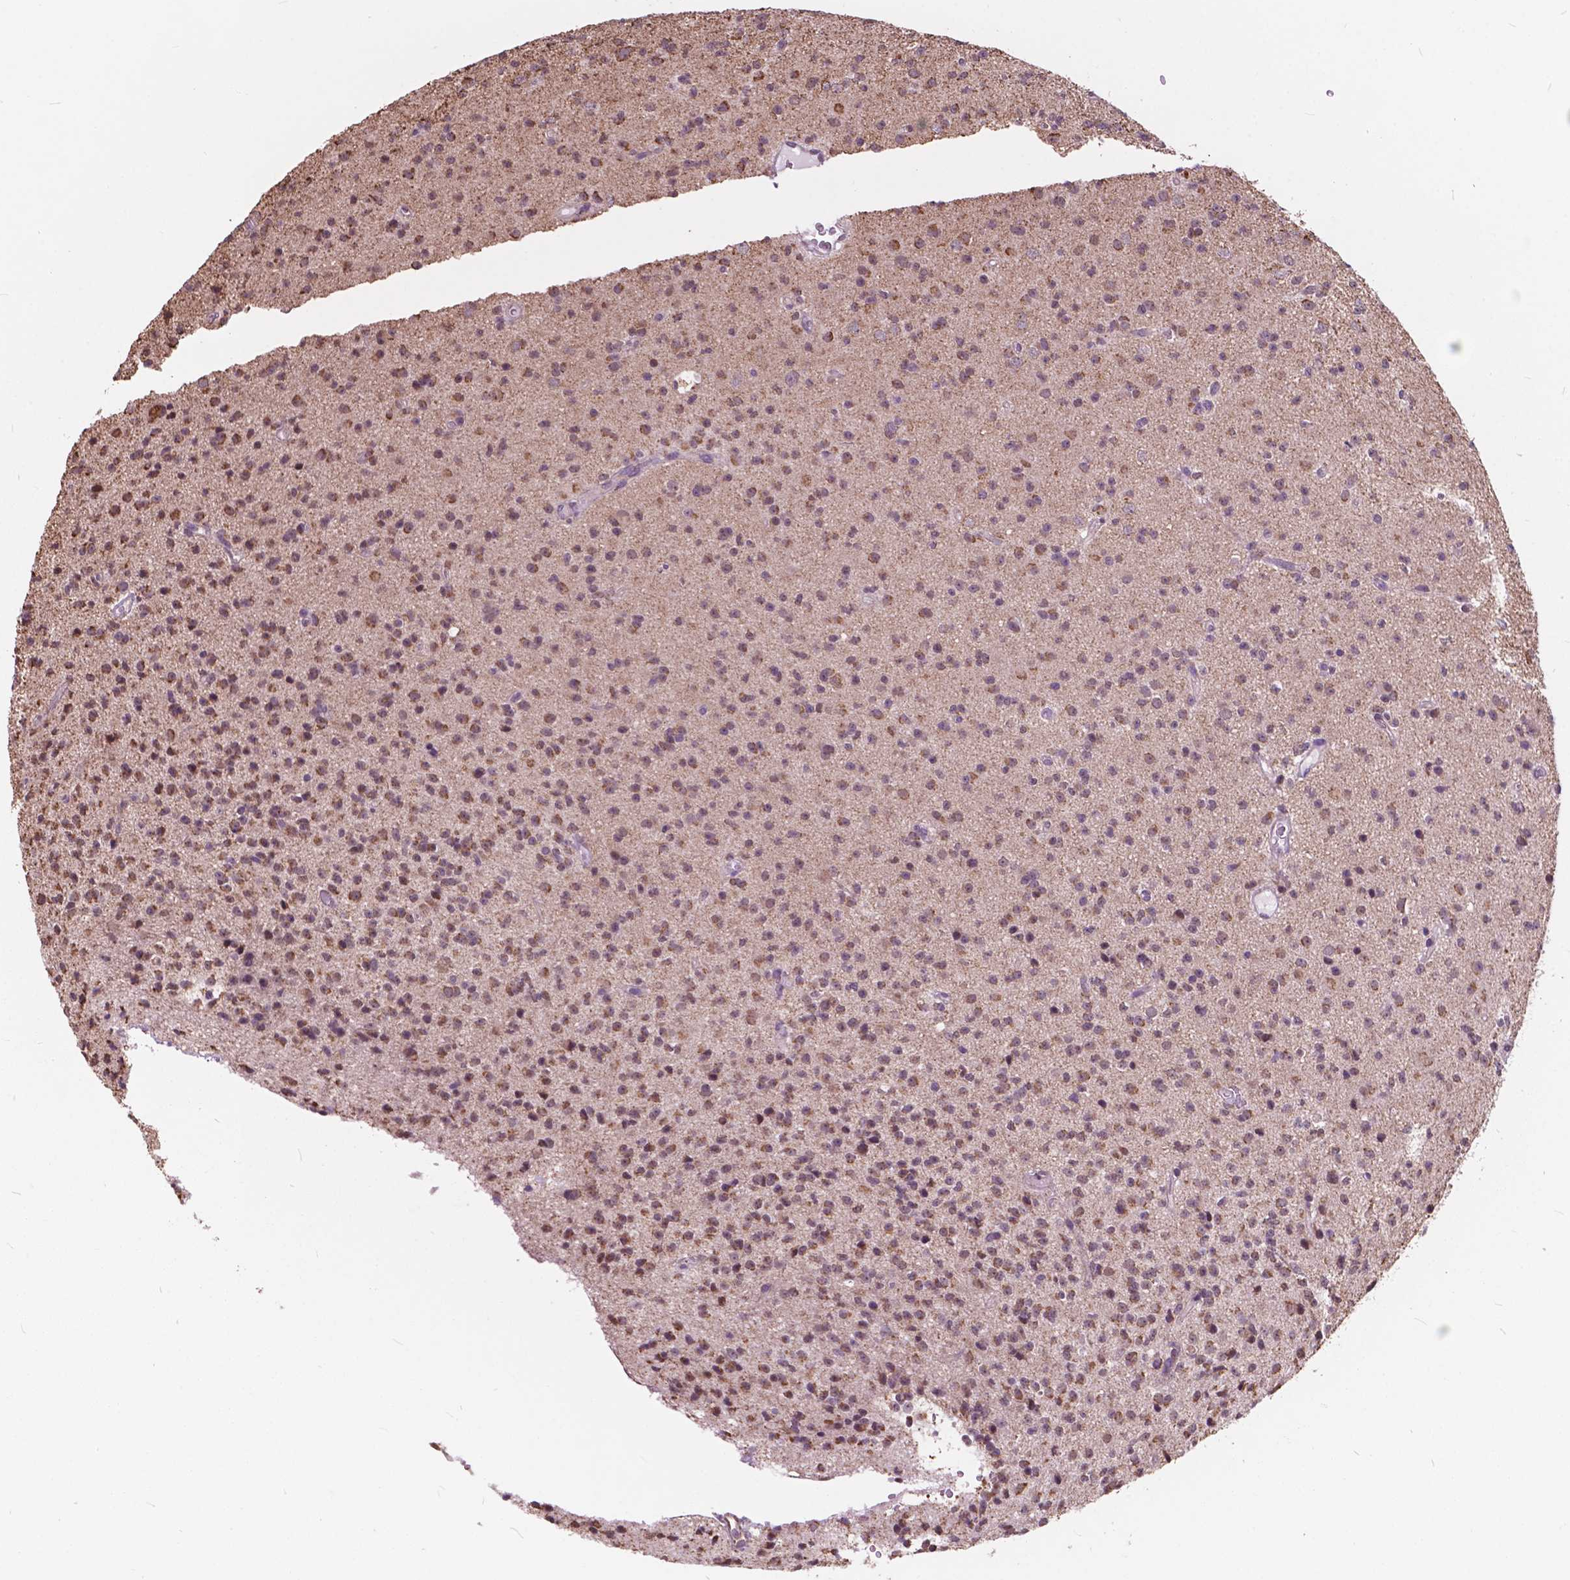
{"staining": {"intensity": "weak", "quantity": ">75%", "location": "cytoplasmic/membranous"}, "tissue": "glioma", "cell_type": "Tumor cells", "image_type": "cancer", "snomed": [{"axis": "morphology", "description": "Glioma, malignant, High grade"}, {"axis": "topography", "description": "Brain"}], "caption": "Malignant glioma (high-grade) stained with DAB immunohistochemistry (IHC) exhibits low levels of weak cytoplasmic/membranous positivity in about >75% of tumor cells.", "gene": "SCOC", "patient": {"sex": "male", "age": 36}}